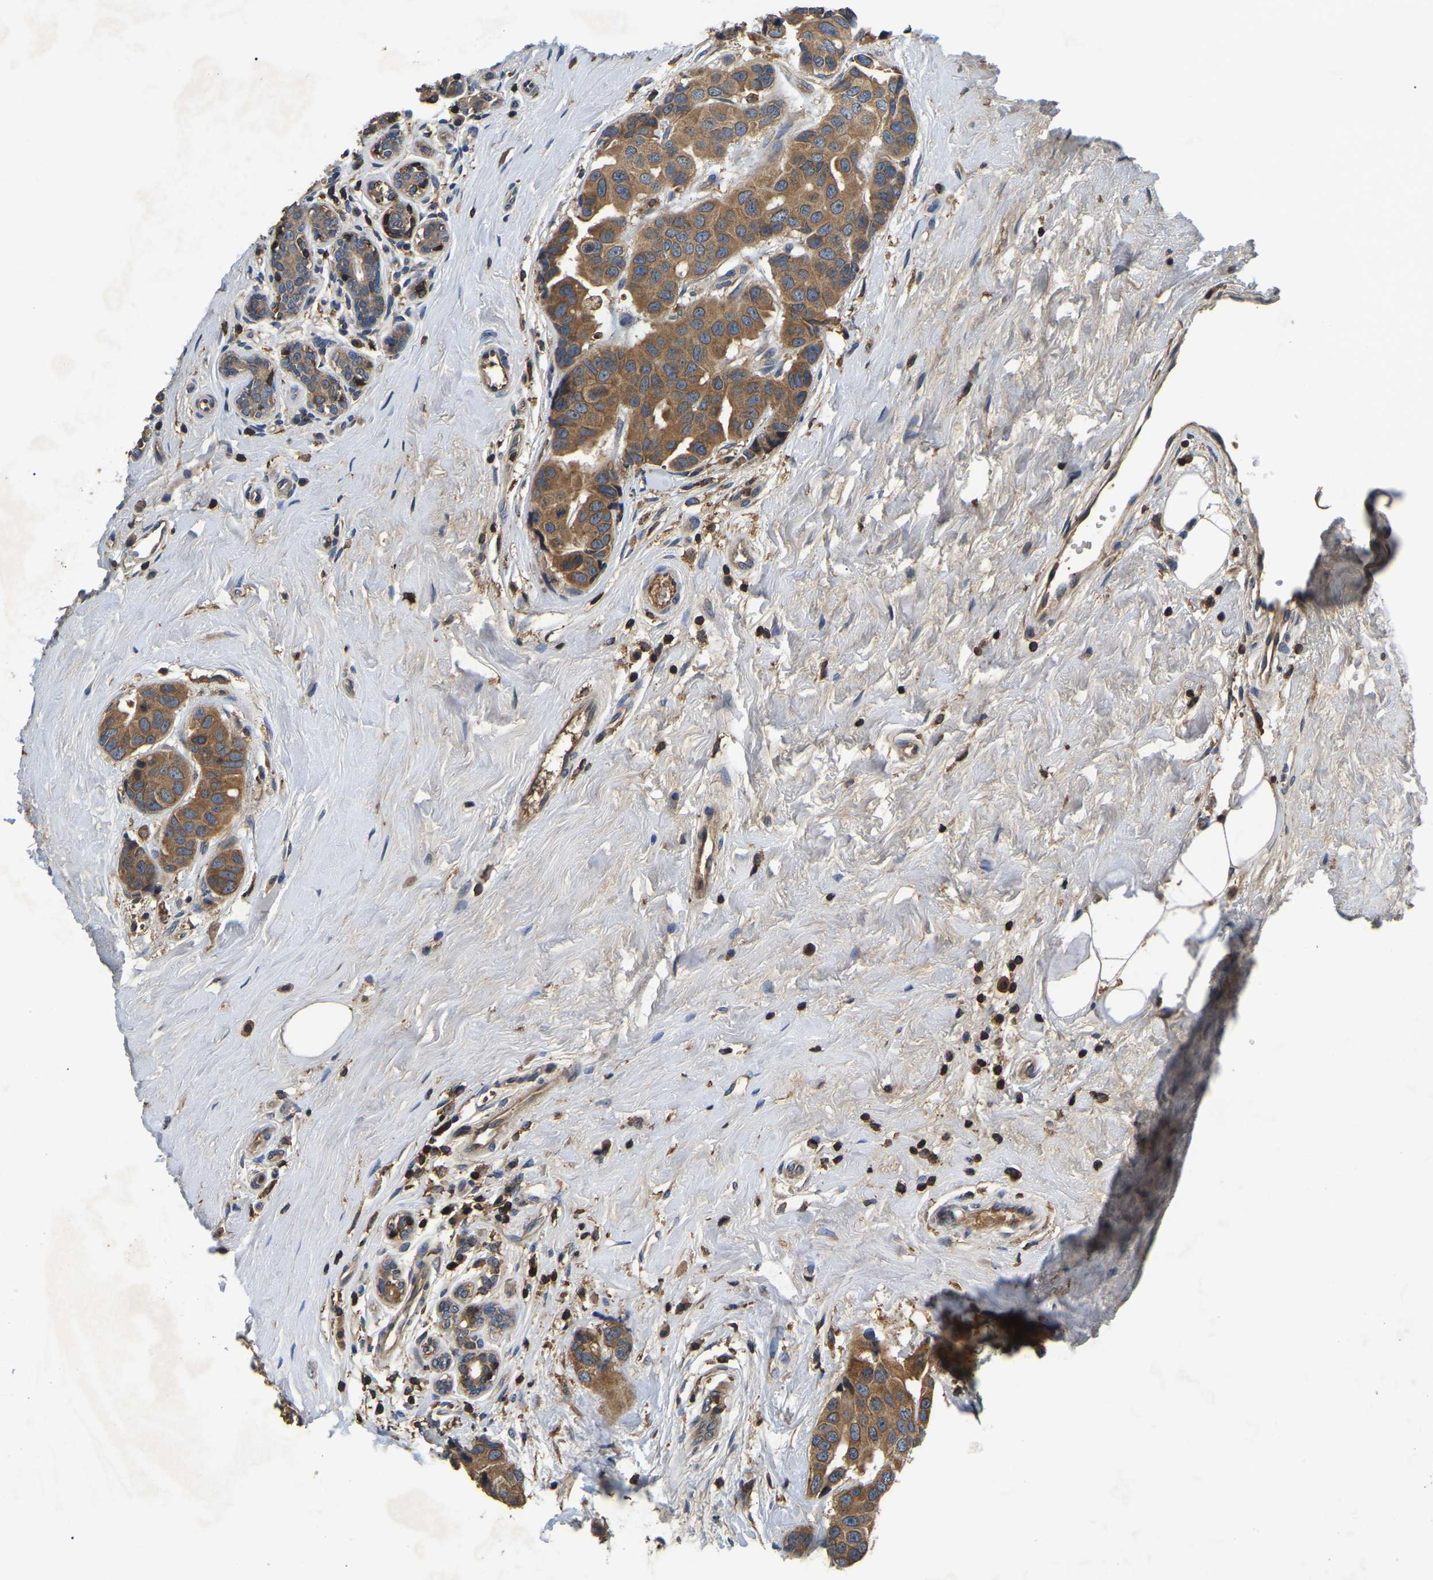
{"staining": {"intensity": "moderate", "quantity": ">75%", "location": "cytoplasmic/membranous"}, "tissue": "breast cancer", "cell_type": "Tumor cells", "image_type": "cancer", "snomed": [{"axis": "morphology", "description": "Normal tissue, NOS"}, {"axis": "morphology", "description": "Duct carcinoma"}, {"axis": "topography", "description": "Breast"}], "caption": "Intraductal carcinoma (breast) stained with DAB immunohistochemistry (IHC) demonstrates medium levels of moderate cytoplasmic/membranous staining in approximately >75% of tumor cells. The protein of interest is shown in brown color, while the nuclei are stained blue.", "gene": "SMPD2", "patient": {"sex": "female", "age": 39}}